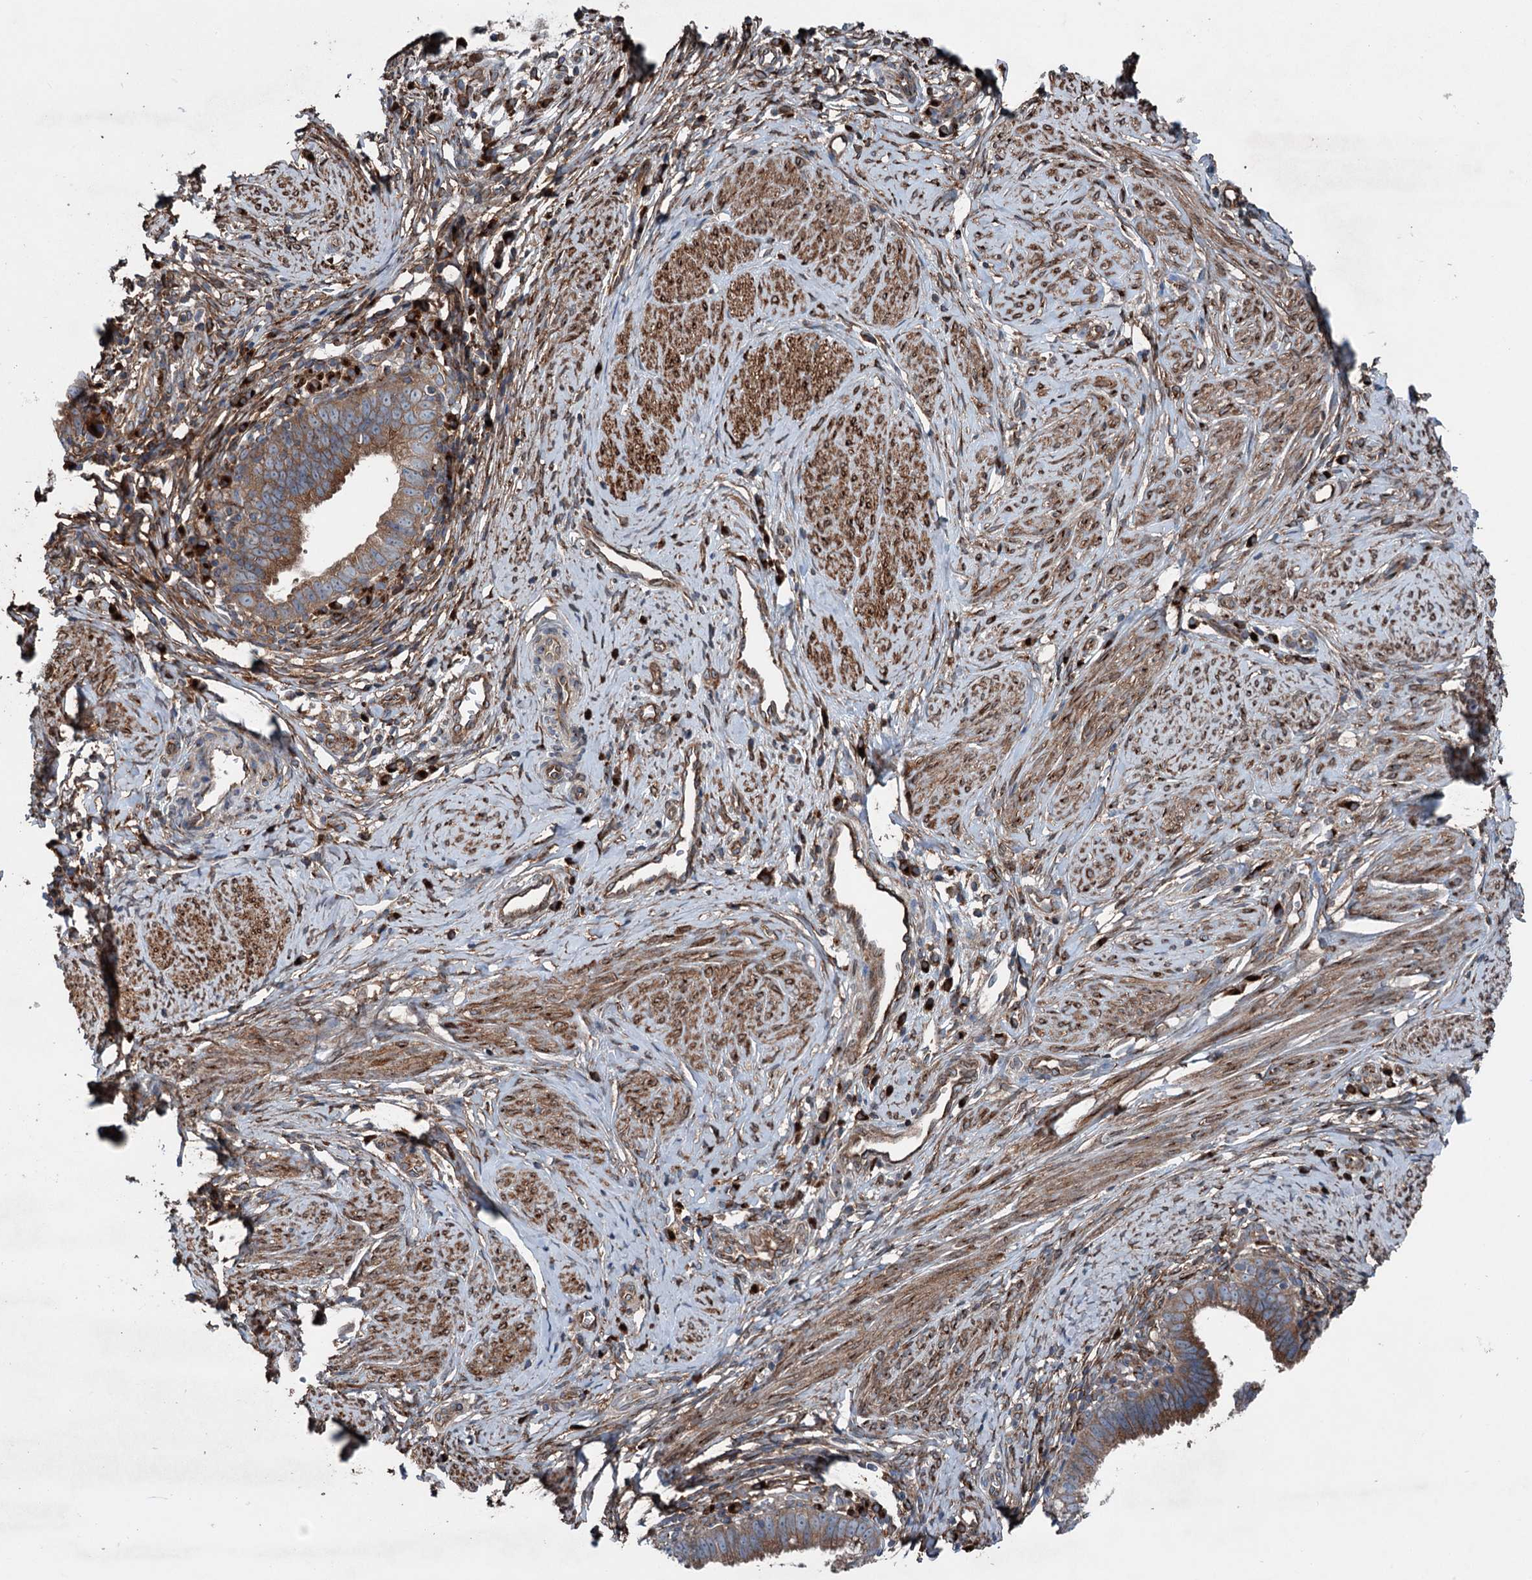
{"staining": {"intensity": "moderate", "quantity": ">75%", "location": "cytoplasmic/membranous"}, "tissue": "cervical cancer", "cell_type": "Tumor cells", "image_type": "cancer", "snomed": [{"axis": "morphology", "description": "Adenocarcinoma, NOS"}, {"axis": "topography", "description": "Cervix"}], "caption": "This is a histology image of immunohistochemistry (IHC) staining of cervical adenocarcinoma, which shows moderate staining in the cytoplasmic/membranous of tumor cells.", "gene": "CALCOCO1", "patient": {"sex": "female", "age": 36}}